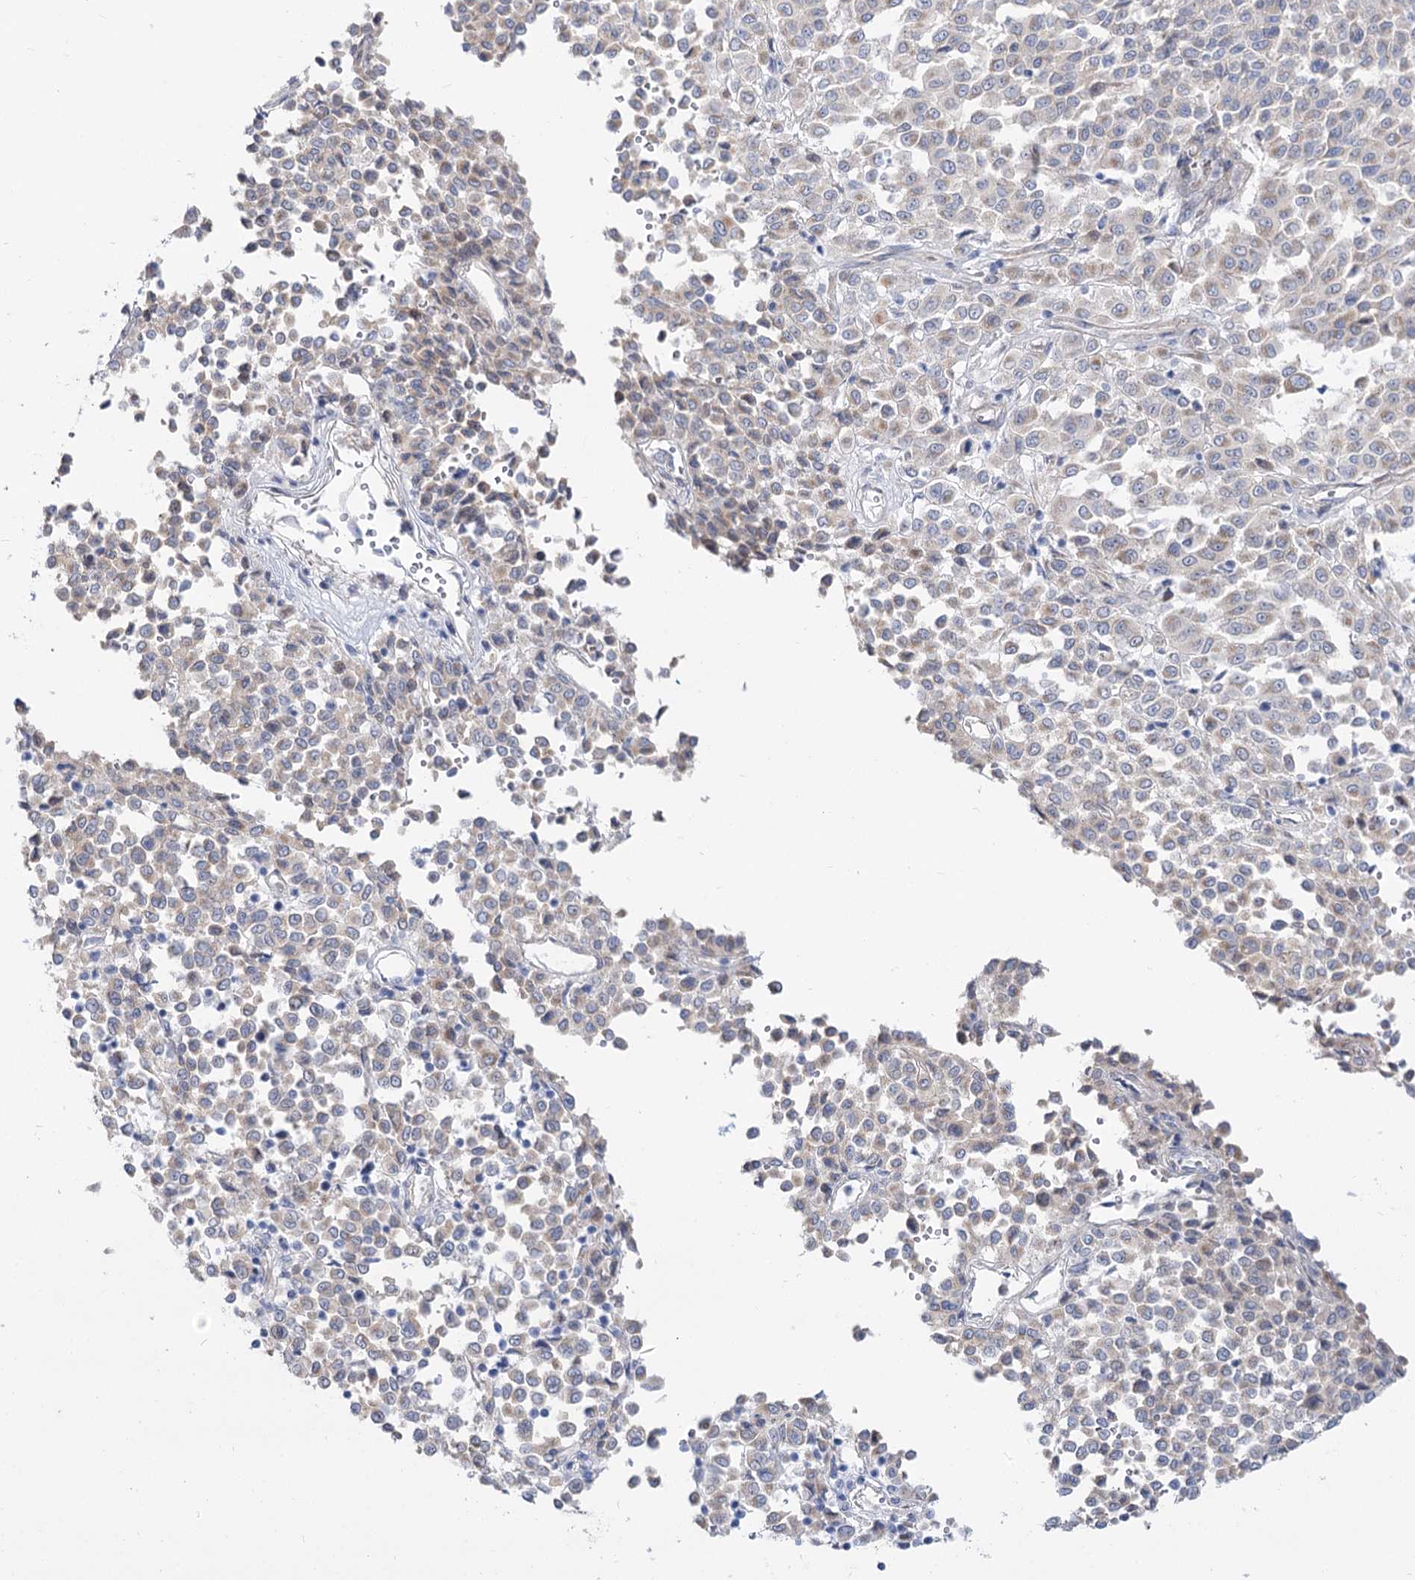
{"staining": {"intensity": "negative", "quantity": "none", "location": "none"}, "tissue": "melanoma", "cell_type": "Tumor cells", "image_type": "cancer", "snomed": [{"axis": "morphology", "description": "Malignant melanoma, Metastatic site"}, {"axis": "topography", "description": "Pancreas"}], "caption": "Immunohistochemical staining of human melanoma reveals no significant positivity in tumor cells.", "gene": "SUOX", "patient": {"sex": "female", "age": 30}}